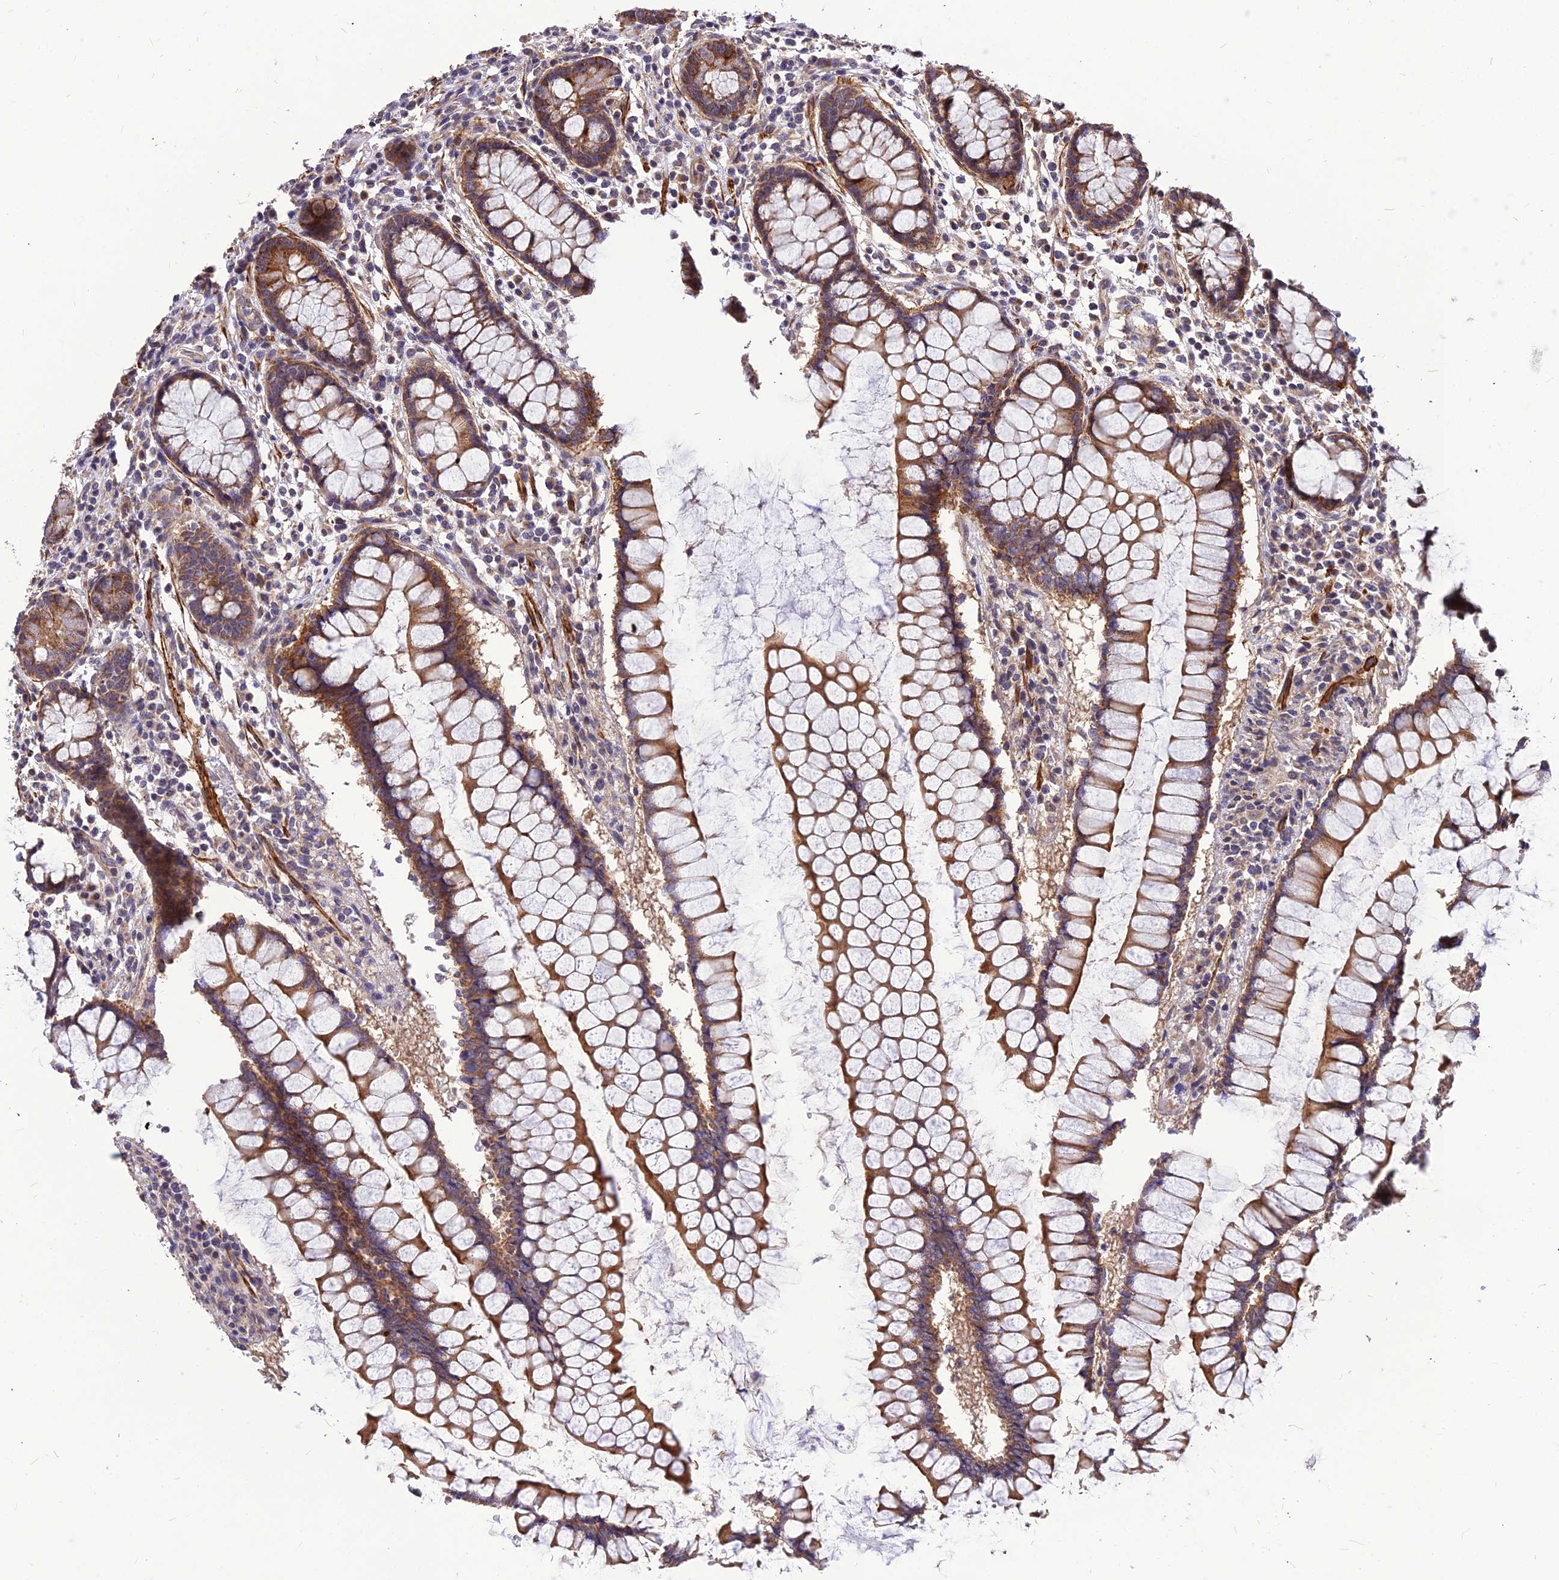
{"staining": {"intensity": "weak", "quantity": ">75%", "location": "cytoplasmic/membranous"}, "tissue": "colon", "cell_type": "Endothelial cells", "image_type": "normal", "snomed": [{"axis": "morphology", "description": "Normal tissue, NOS"}, {"axis": "morphology", "description": "Adenocarcinoma, NOS"}, {"axis": "topography", "description": "Colon"}], "caption": "Immunohistochemical staining of benign human colon demonstrates >75% levels of weak cytoplasmic/membranous protein expression in approximately >75% of endothelial cells. (Stains: DAB (3,3'-diaminobenzidine) in brown, nuclei in blue, Microscopy: brightfield microscopy at high magnification).", "gene": "LEKR1", "patient": {"sex": "female", "age": 55}}